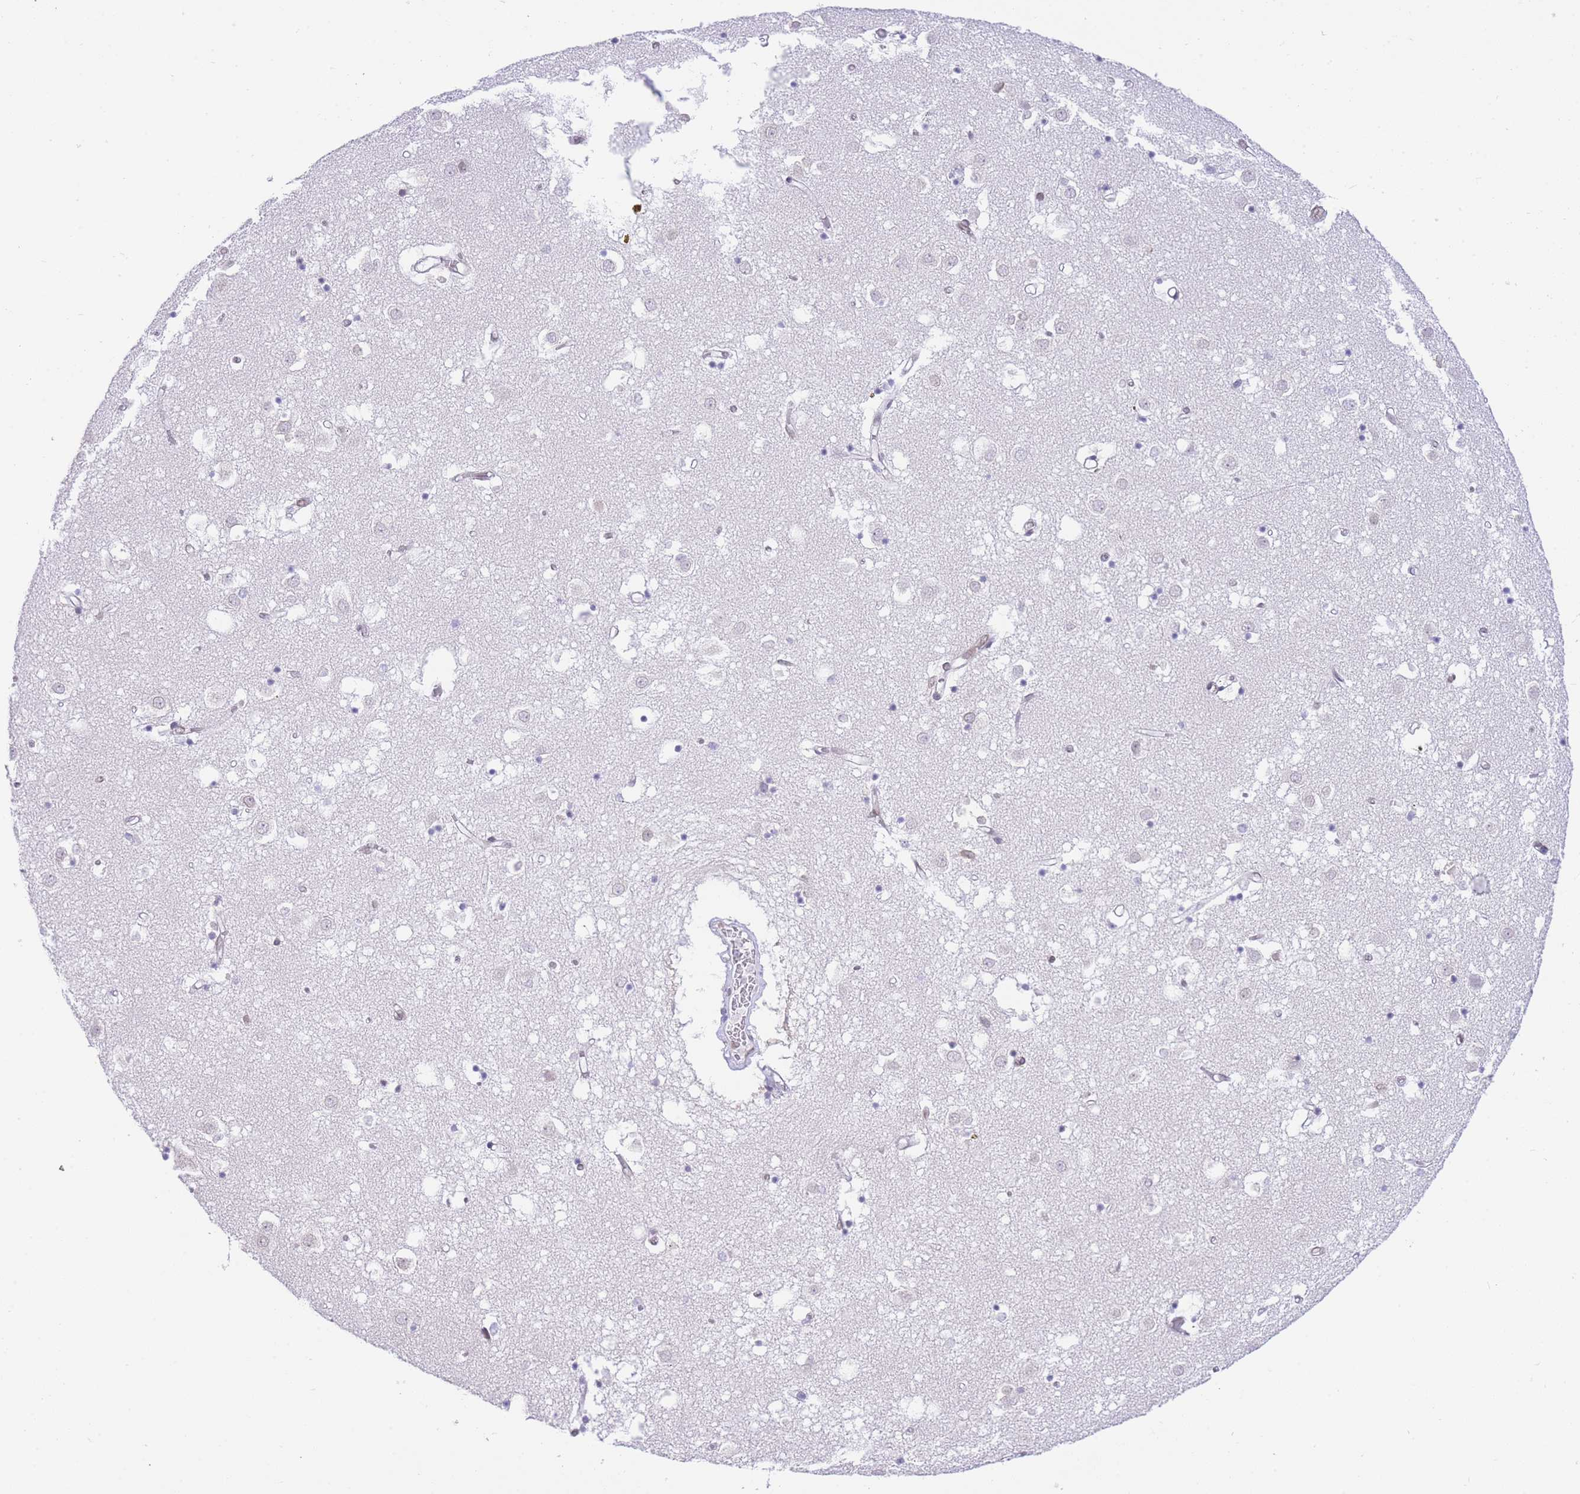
{"staining": {"intensity": "weak", "quantity": "25%-75%", "location": "nuclear"}, "tissue": "caudate", "cell_type": "Glial cells", "image_type": "normal", "snomed": [{"axis": "morphology", "description": "Normal tissue, NOS"}, {"axis": "topography", "description": "Lateral ventricle wall"}], "caption": "High-power microscopy captured an immunohistochemistry (IHC) micrograph of unremarkable caudate, revealing weak nuclear expression in approximately 25%-75% of glial cells. Using DAB (3,3'-diaminobenzidine) (brown) and hematoxylin (blue) stains, captured at high magnification using brightfield microscopy.", "gene": "OR10AD1", "patient": {"sex": "male", "age": 70}}